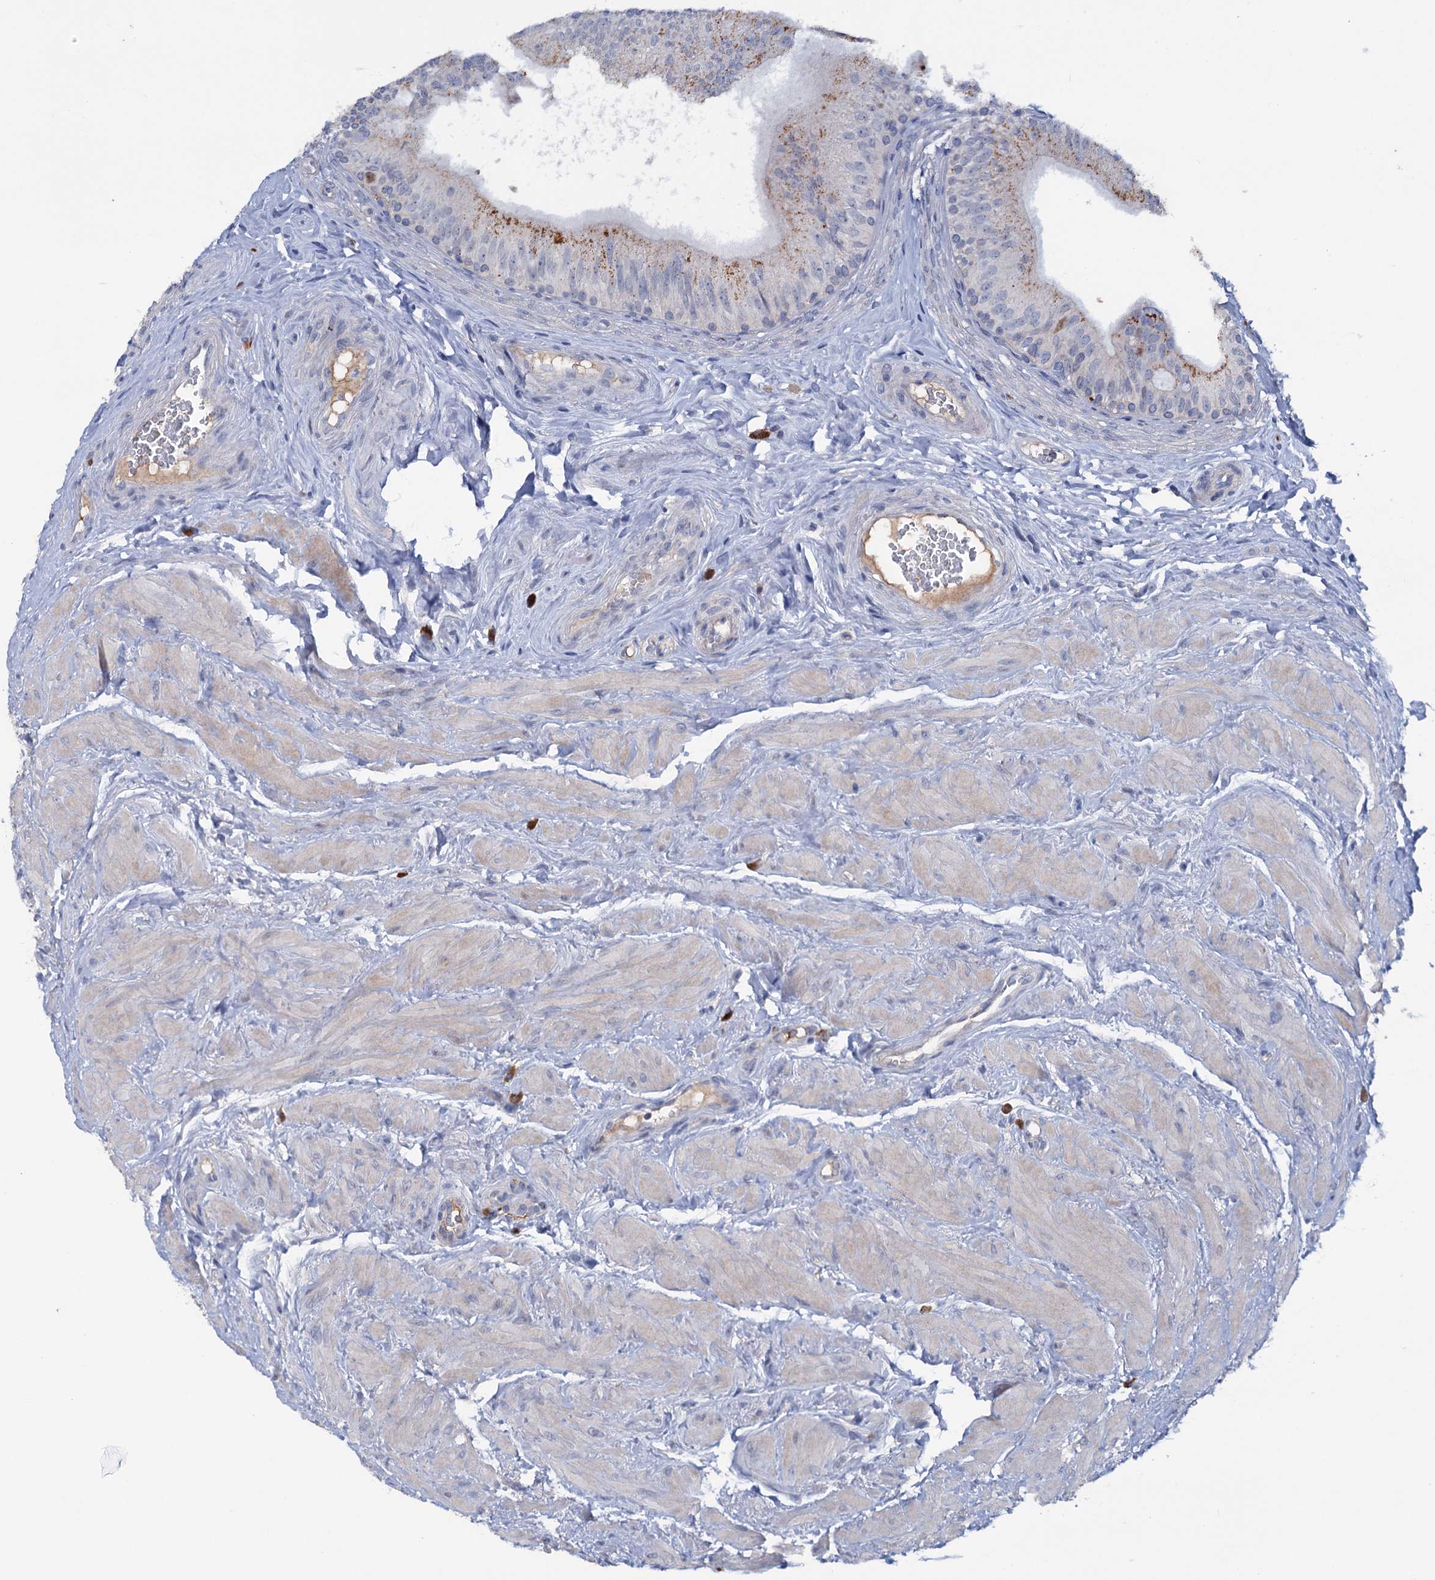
{"staining": {"intensity": "moderate", "quantity": "25%-75%", "location": "cytoplasmic/membranous"}, "tissue": "epididymis", "cell_type": "Glandular cells", "image_type": "normal", "snomed": [{"axis": "morphology", "description": "Normal tissue, NOS"}, {"axis": "topography", "description": "Epididymis"}], "caption": "High-power microscopy captured an IHC histopathology image of normal epididymis, revealing moderate cytoplasmic/membranous staining in about 25%-75% of glandular cells. Using DAB (brown) and hematoxylin (blue) stains, captured at high magnification using brightfield microscopy.", "gene": "FAM111B", "patient": {"sex": "male", "age": 46}}